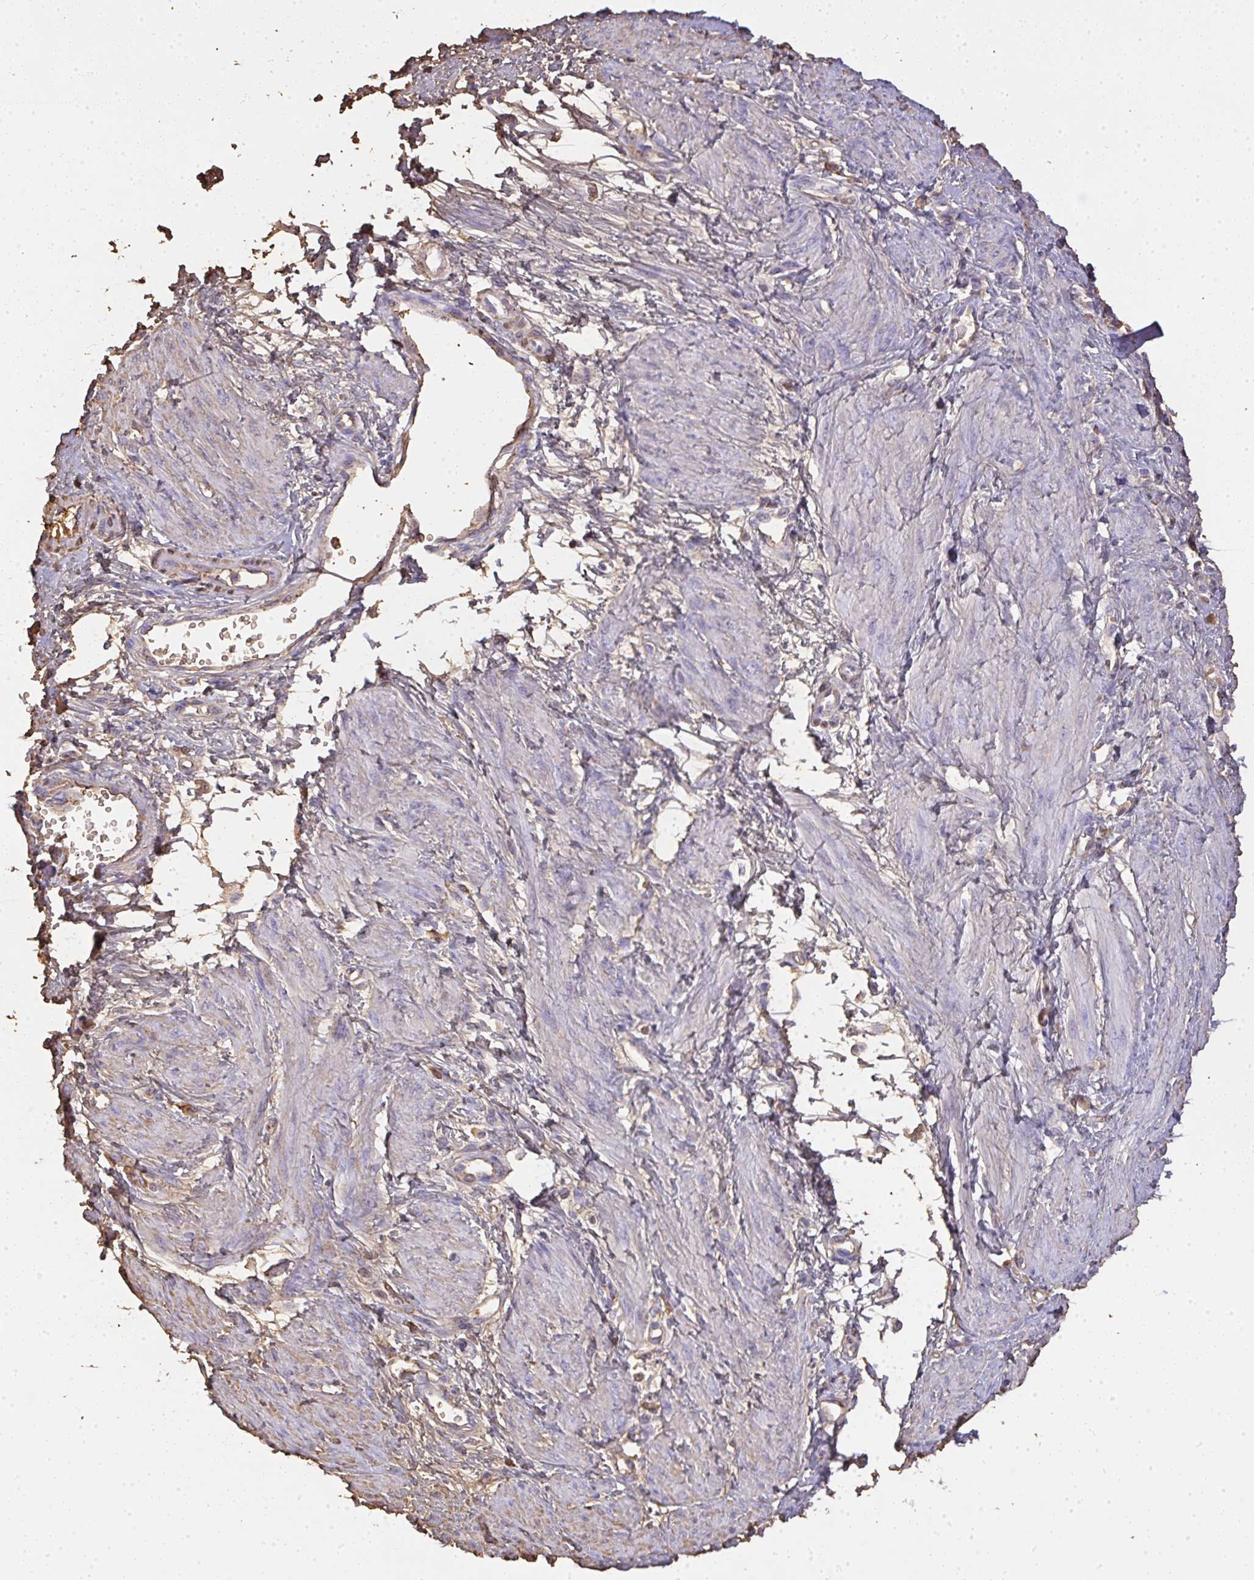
{"staining": {"intensity": "weak", "quantity": "<25%", "location": "cytoplasmic/membranous"}, "tissue": "smooth muscle", "cell_type": "Smooth muscle cells", "image_type": "normal", "snomed": [{"axis": "morphology", "description": "Normal tissue, NOS"}, {"axis": "topography", "description": "Smooth muscle"}, {"axis": "topography", "description": "Uterus"}], "caption": "A histopathology image of smooth muscle stained for a protein shows no brown staining in smooth muscle cells.", "gene": "SMYD5", "patient": {"sex": "female", "age": 39}}